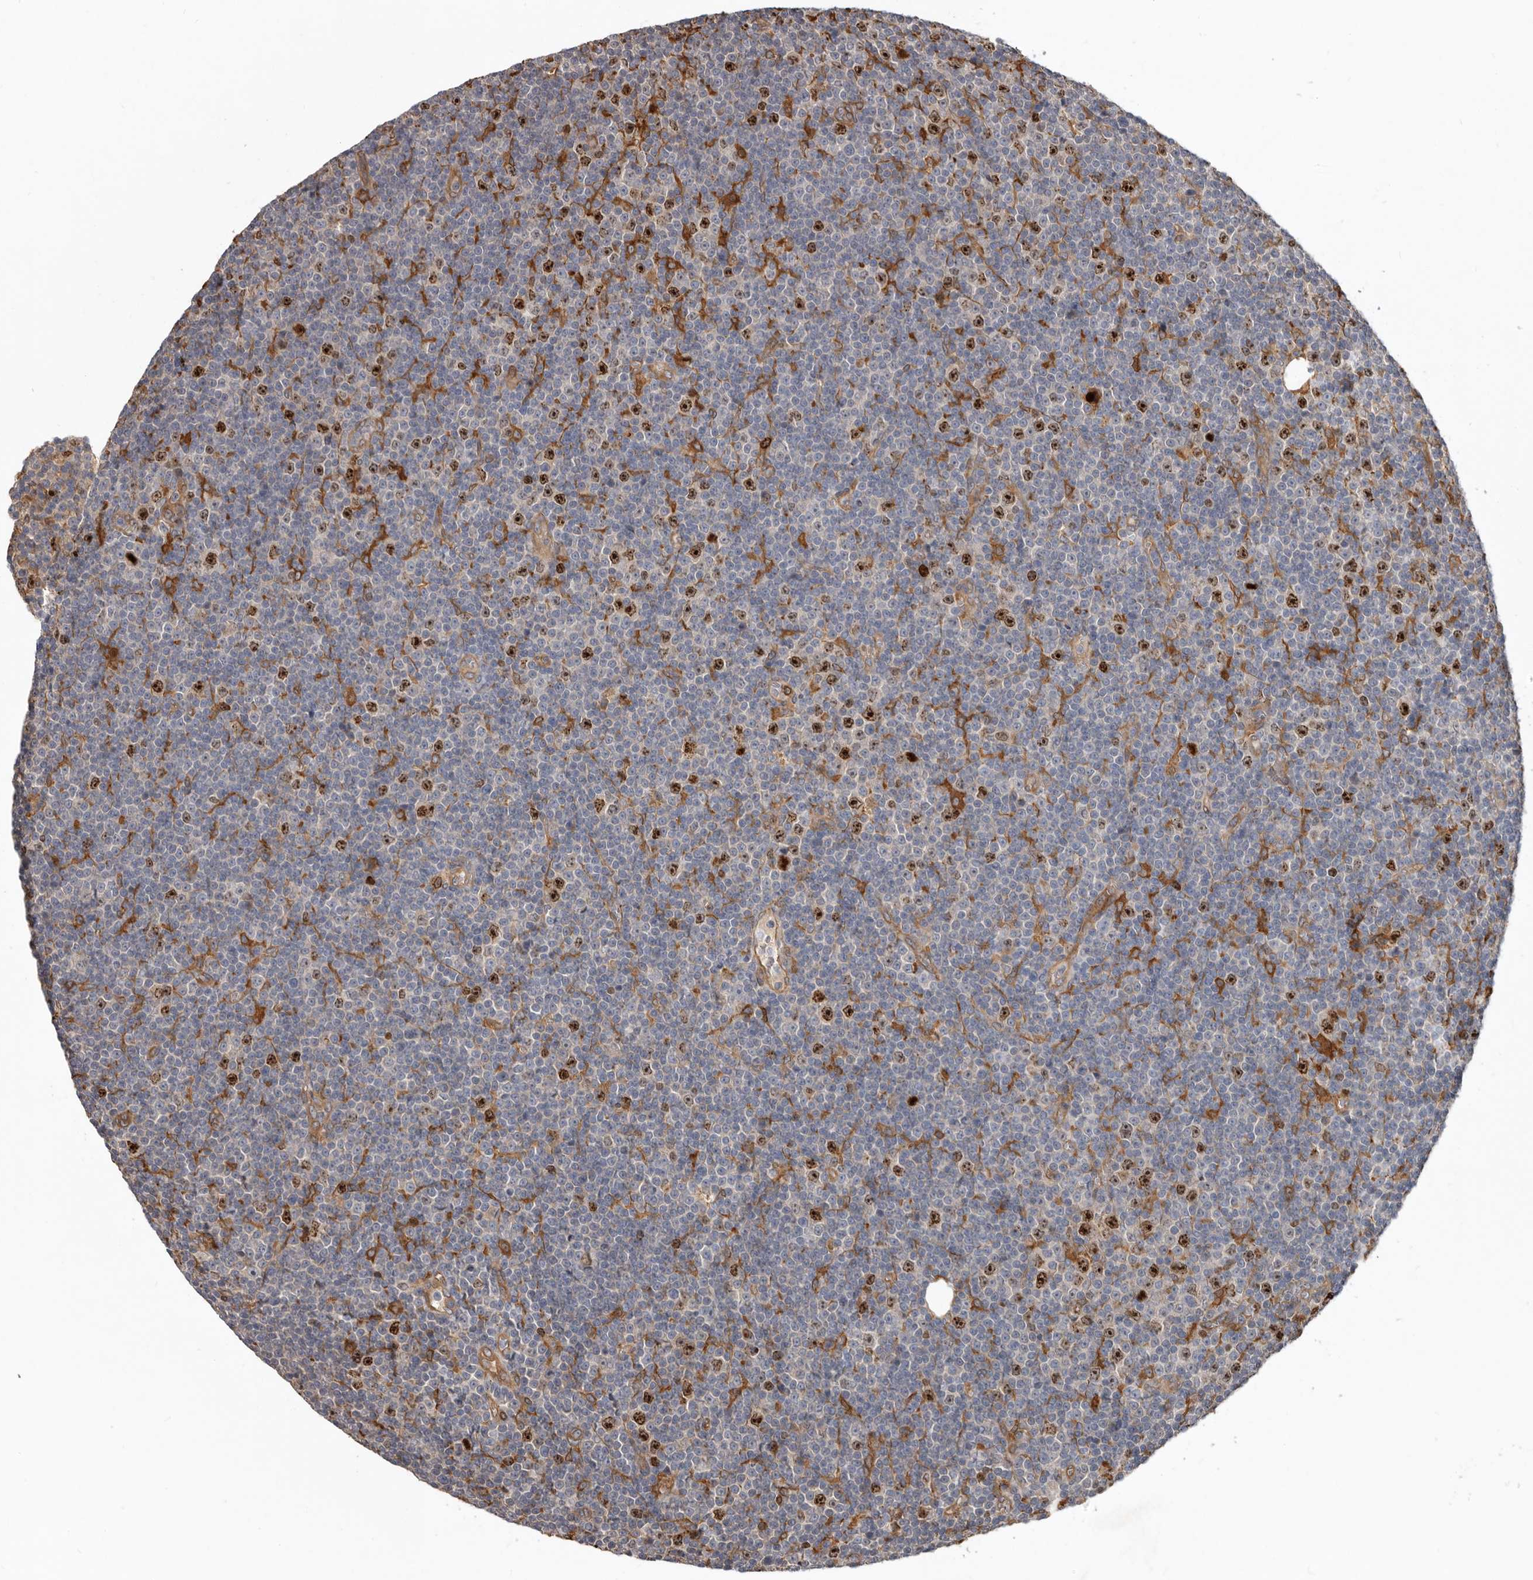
{"staining": {"intensity": "strong", "quantity": "<25%", "location": "nuclear"}, "tissue": "lymphoma", "cell_type": "Tumor cells", "image_type": "cancer", "snomed": [{"axis": "morphology", "description": "Malignant lymphoma, non-Hodgkin's type, Low grade"}, {"axis": "topography", "description": "Lymph node"}], "caption": "Human low-grade malignant lymphoma, non-Hodgkin's type stained with a protein marker reveals strong staining in tumor cells.", "gene": "CDCA8", "patient": {"sex": "female", "age": 67}}